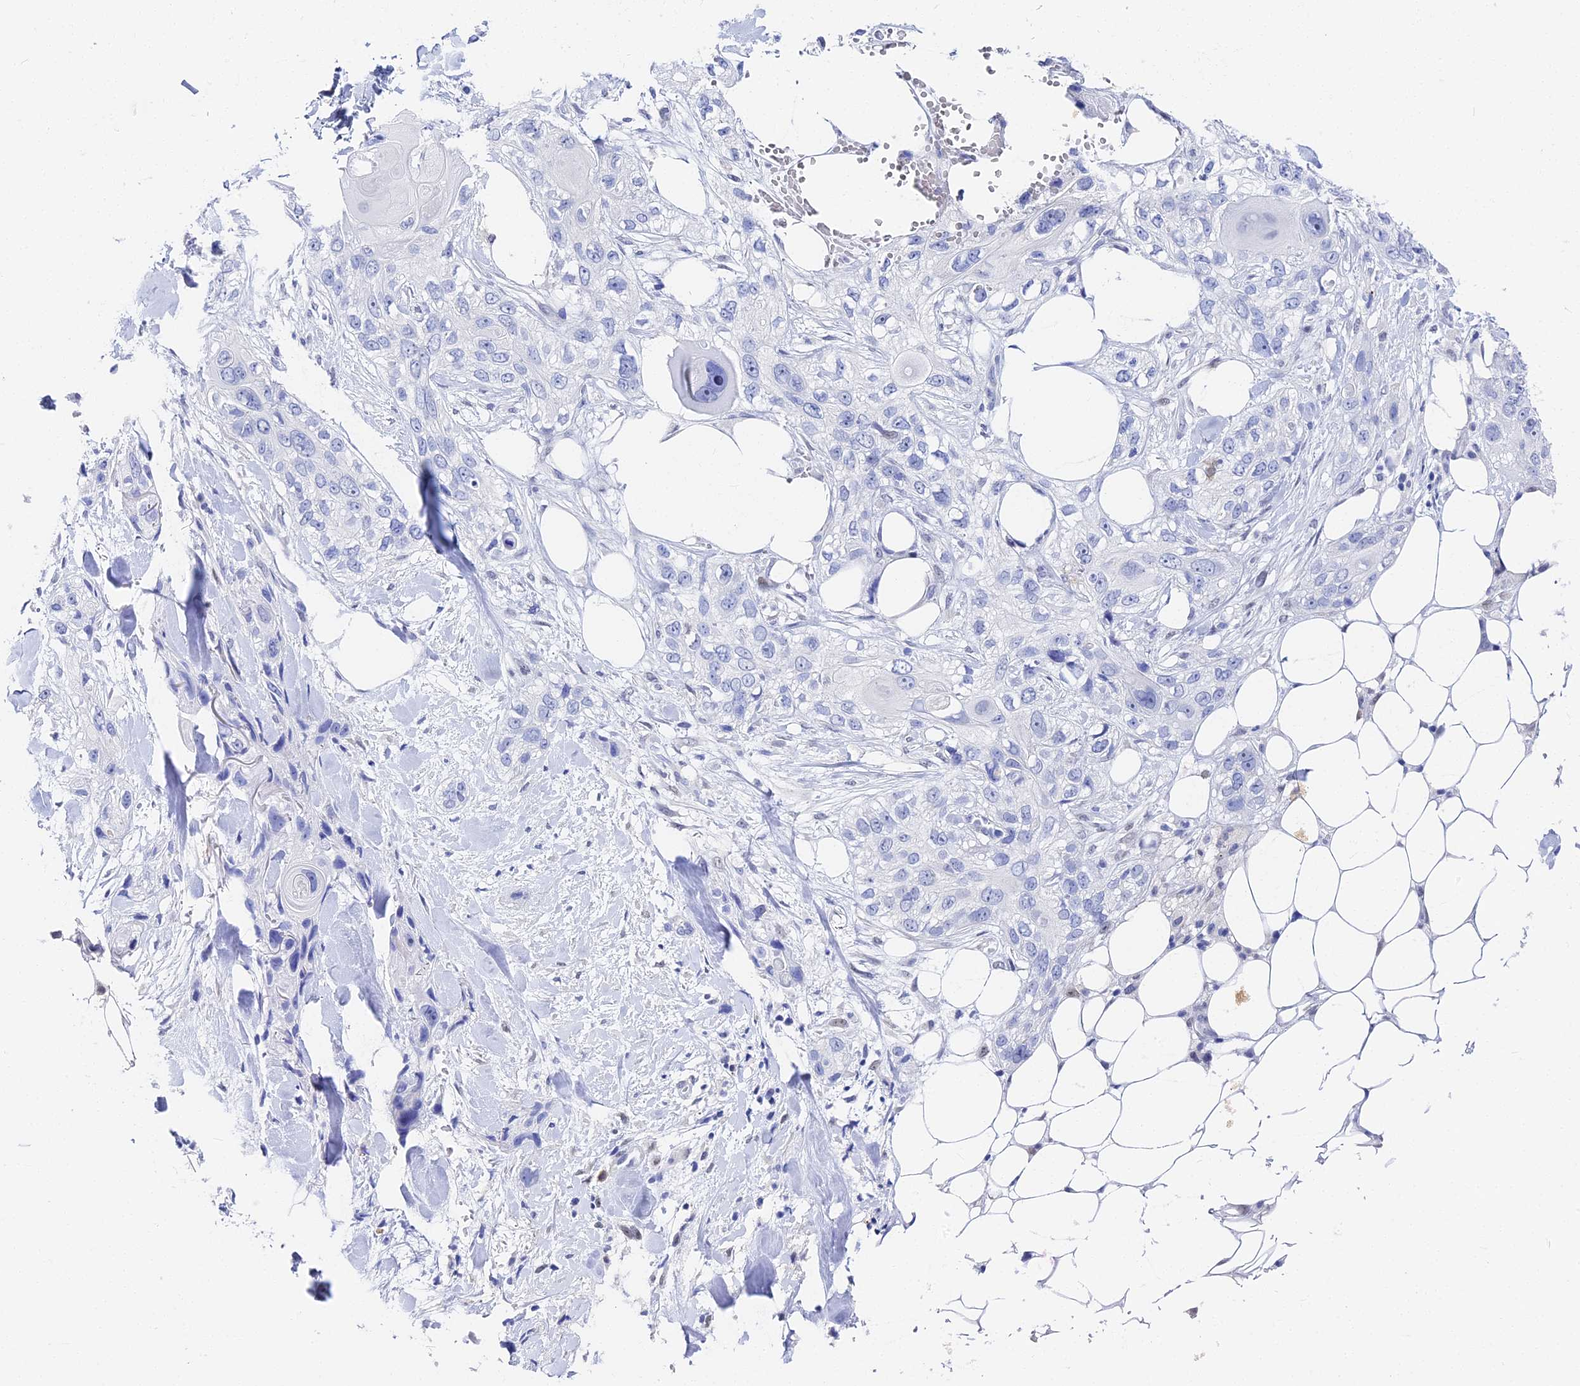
{"staining": {"intensity": "negative", "quantity": "none", "location": "none"}, "tissue": "skin cancer", "cell_type": "Tumor cells", "image_type": "cancer", "snomed": [{"axis": "morphology", "description": "Normal tissue, NOS"}, {"axis": "morphology", "description": "Squamous cell carcinoma, NOS"}, {"axis": "topography", "description": "Skin"}], "caption": "DAB immunohistochemical staining of squamous cell carcinoma (skin) displays no significant staining in tumor cells. (Immunohistochemistry (ihc), brightfield microscopy, high magnification).", "gene": "VPS33B", "patient": {"sex": "male", "age": 72}}